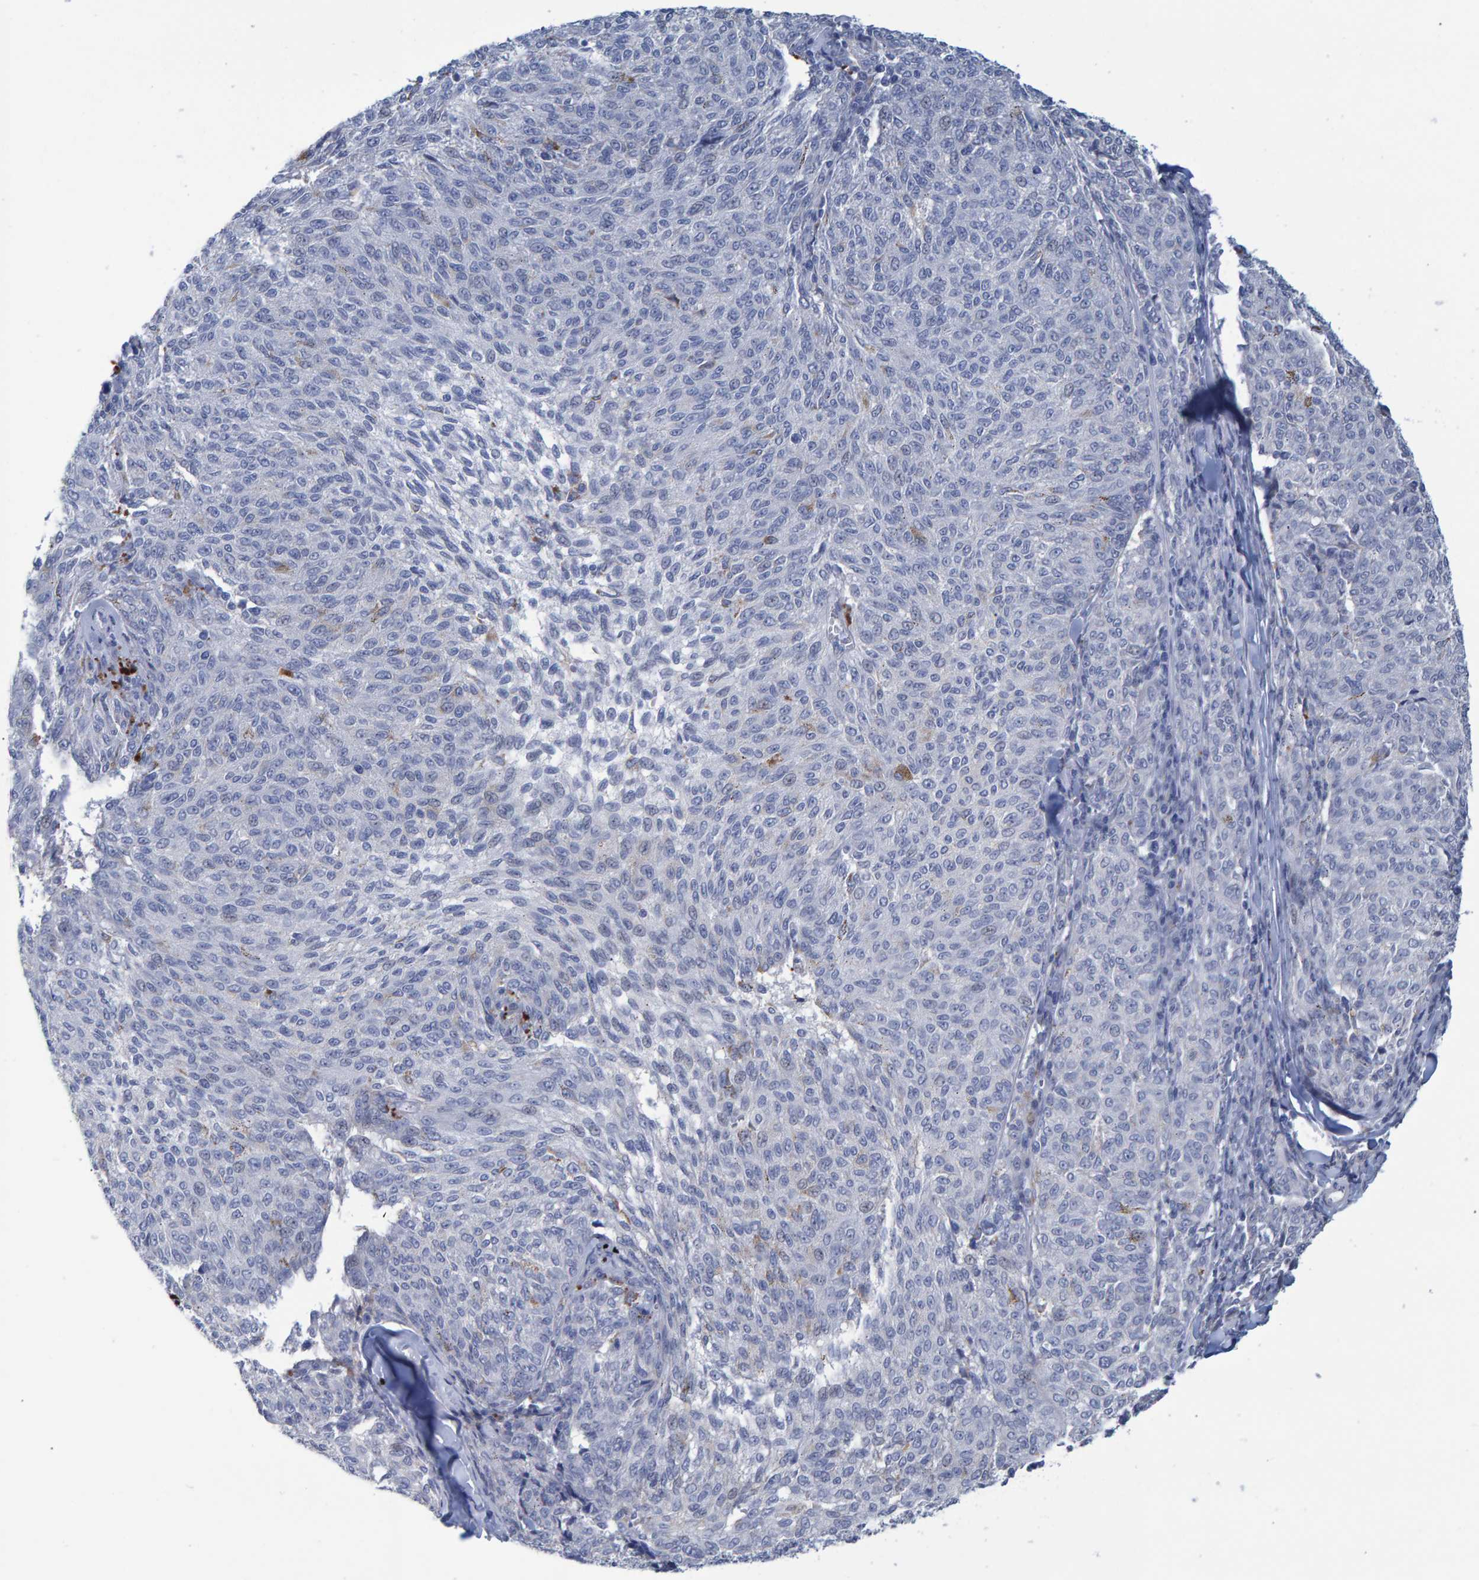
{"staining": {"intensity": "weak", "quantity": "<25%", "location": "cytoplasmic/membranous"}, "tissue": "melanoma", "cell_type": "Tumor cells", "image_type": "cancer", "snomed": [{"axis": "morphology", "description": "Malignant melanoma, NOS"}, {"axis": "topography", "description": "Skin"}], "caption": "There is no significant staining in tumor cells of malignant melanoma. The staining is performed using DAB brown chromogen with nuclei counter-stained in using hematoxylin.", "gene": "PROCA1", "patient": {"sex": "female", "age": 72}}